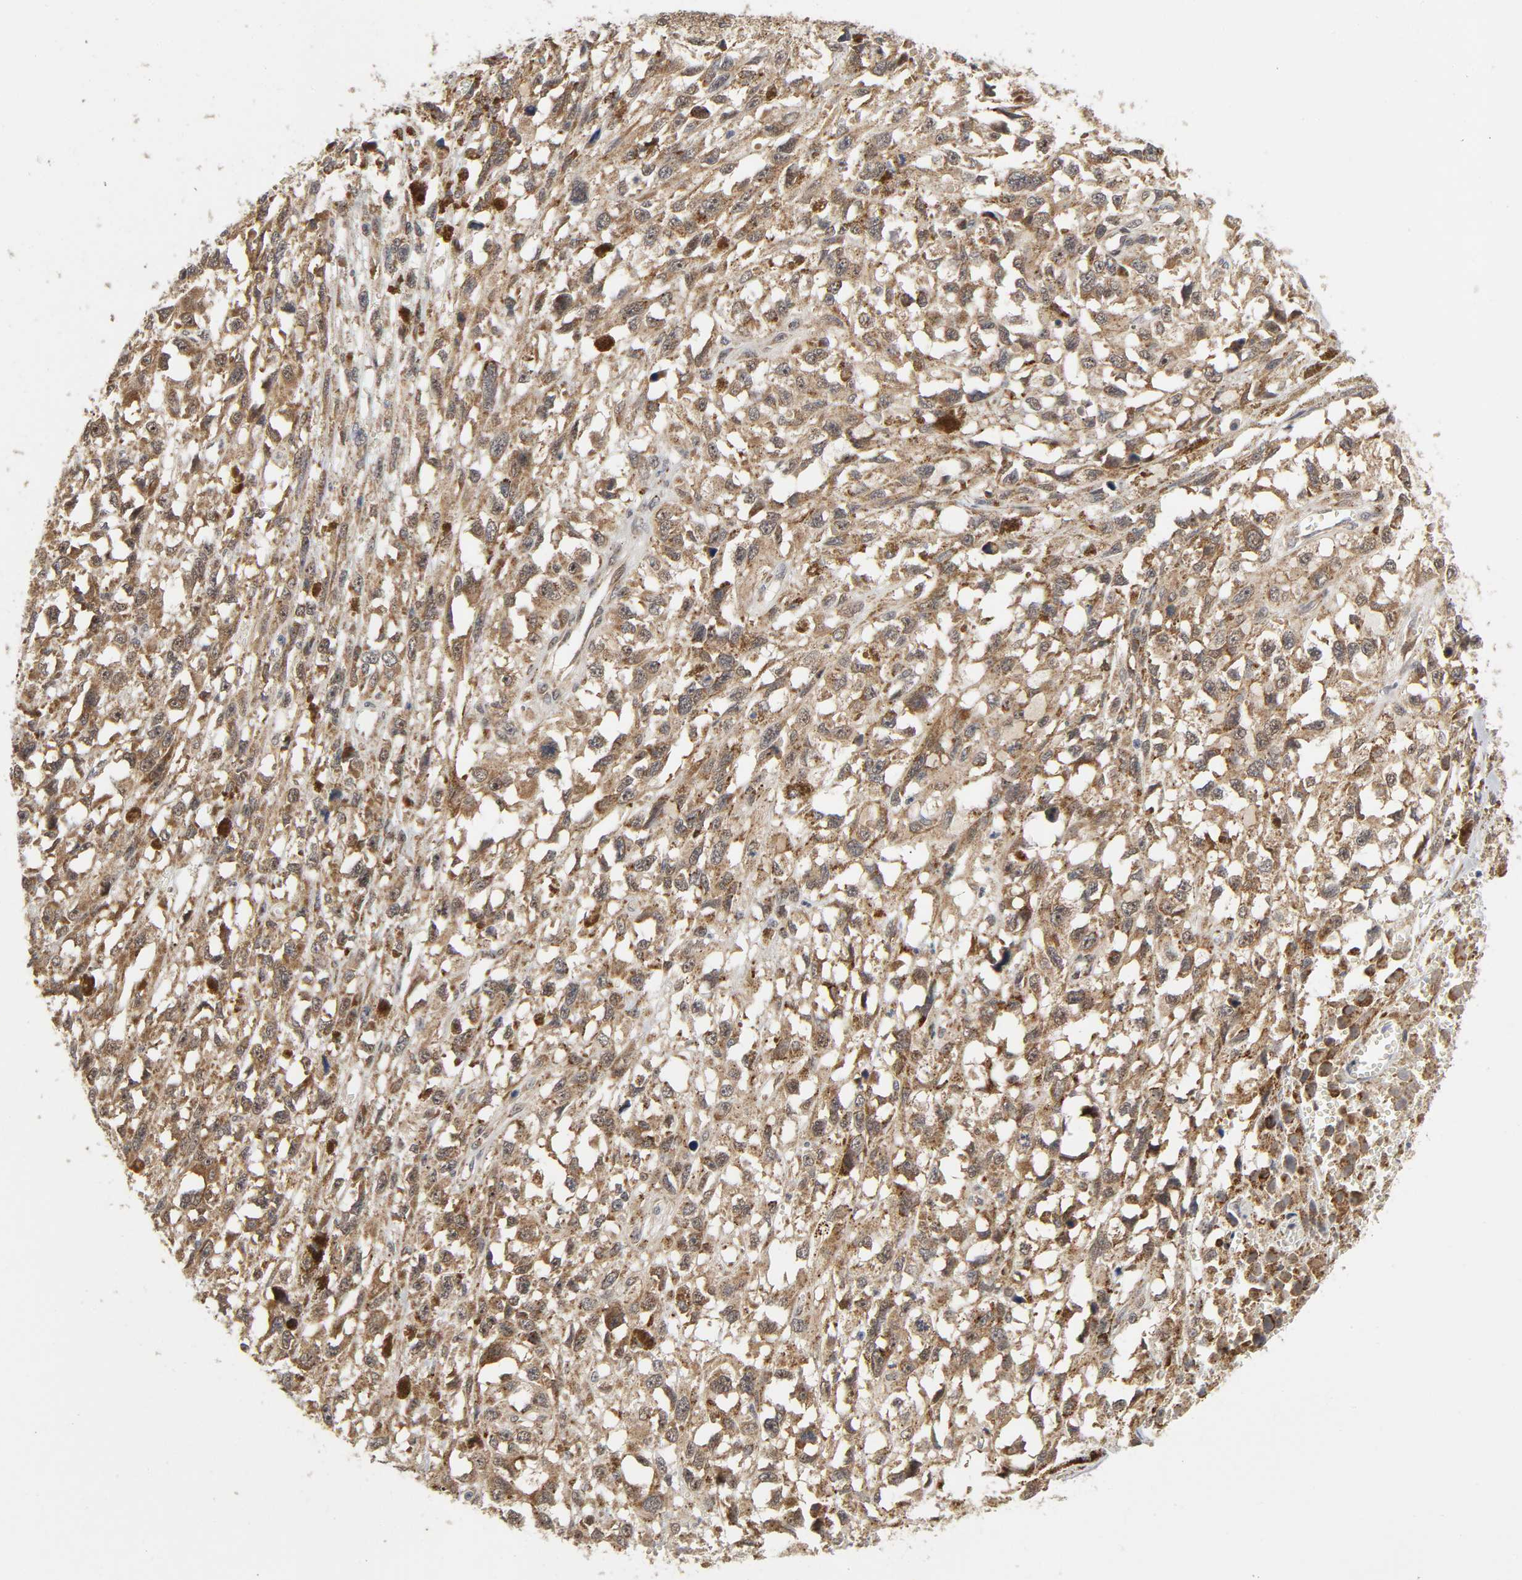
{"staining": {"intensity": "moderate", "quantity": ">75%", "location": "cytoplasmic/membranous"}, "tissue": "melanoma", "cell_type": "Tumor cells", "image_type": "cancer", "snomed": [{"axis": "morphology", "description": "Malignant melanoma, Metastatic site"}, {"axis": "topography", "description": "Lymph node"}], "caption": "Malignant melanoma (metastatic site) stained for a protein shows moderate cytoplasmic/membranous positivity in tumor cells. The staining was performed using DAB (3,3'-diaminobenzidine) to visualize the protein expression in brown, while the nuclei were stained in blue with hematoxylin (Magnification: 20x).", "gene": "SLC30A9", "patient": {"sex": "male", "age": 59}}